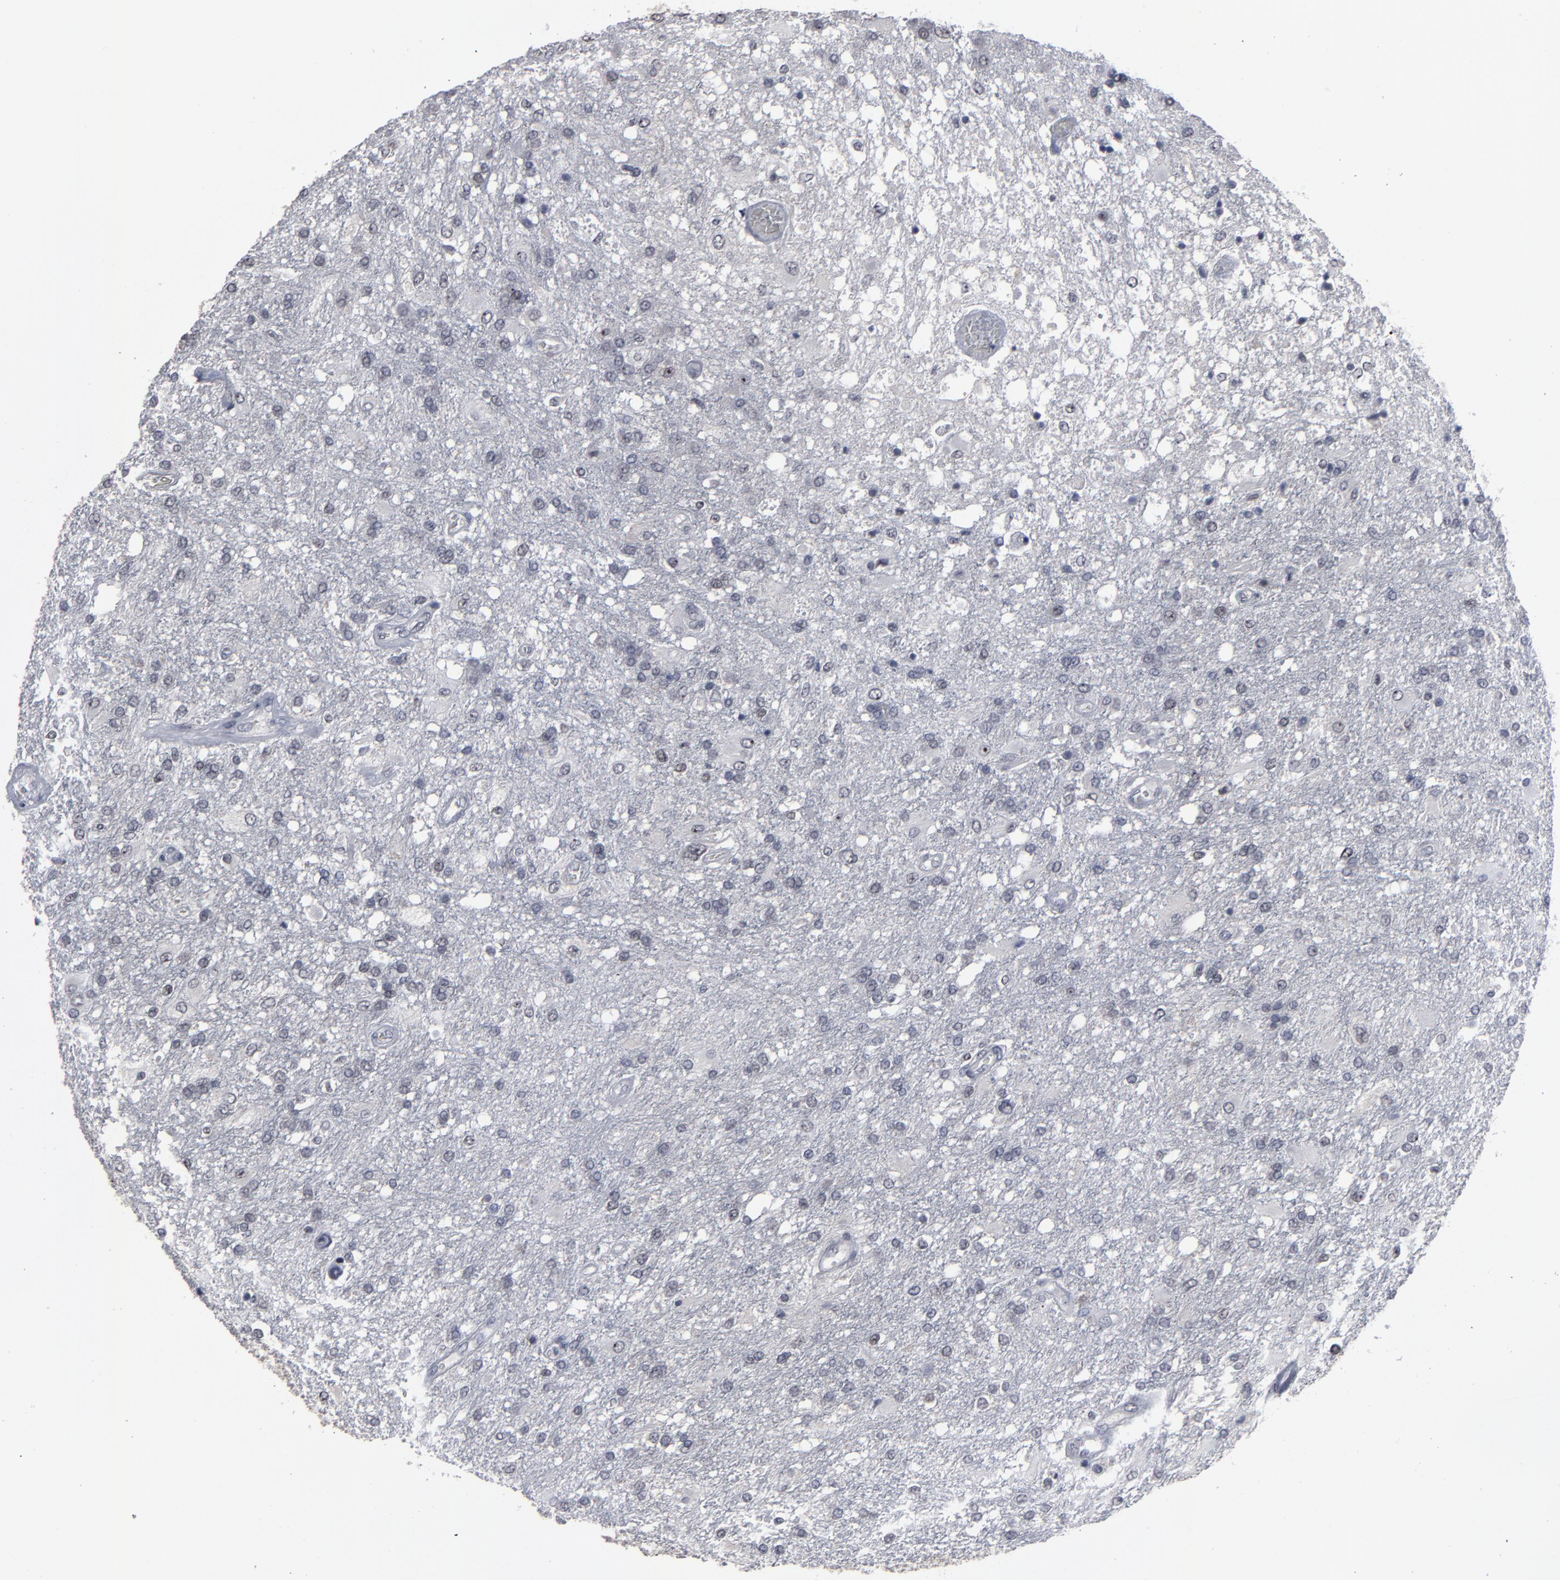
{"staining": {"intensity": "negative", "quantity": "none", "location": "none"}, "tissue": "glioma", "cell_type": "Tumor cells", "image_type": "cancer", "snomed": [{"axis": "morphology", "description": "Glioma, malignant, High grade"}, {"axis": "topography", "description": "Cerebral cortex"}], "caption": "The immunohistochemistry image has no significant expression in tumor cells of glioma tissue.", "gene": "SSRP1", "patient": {"sex": "male", "age": 79}}